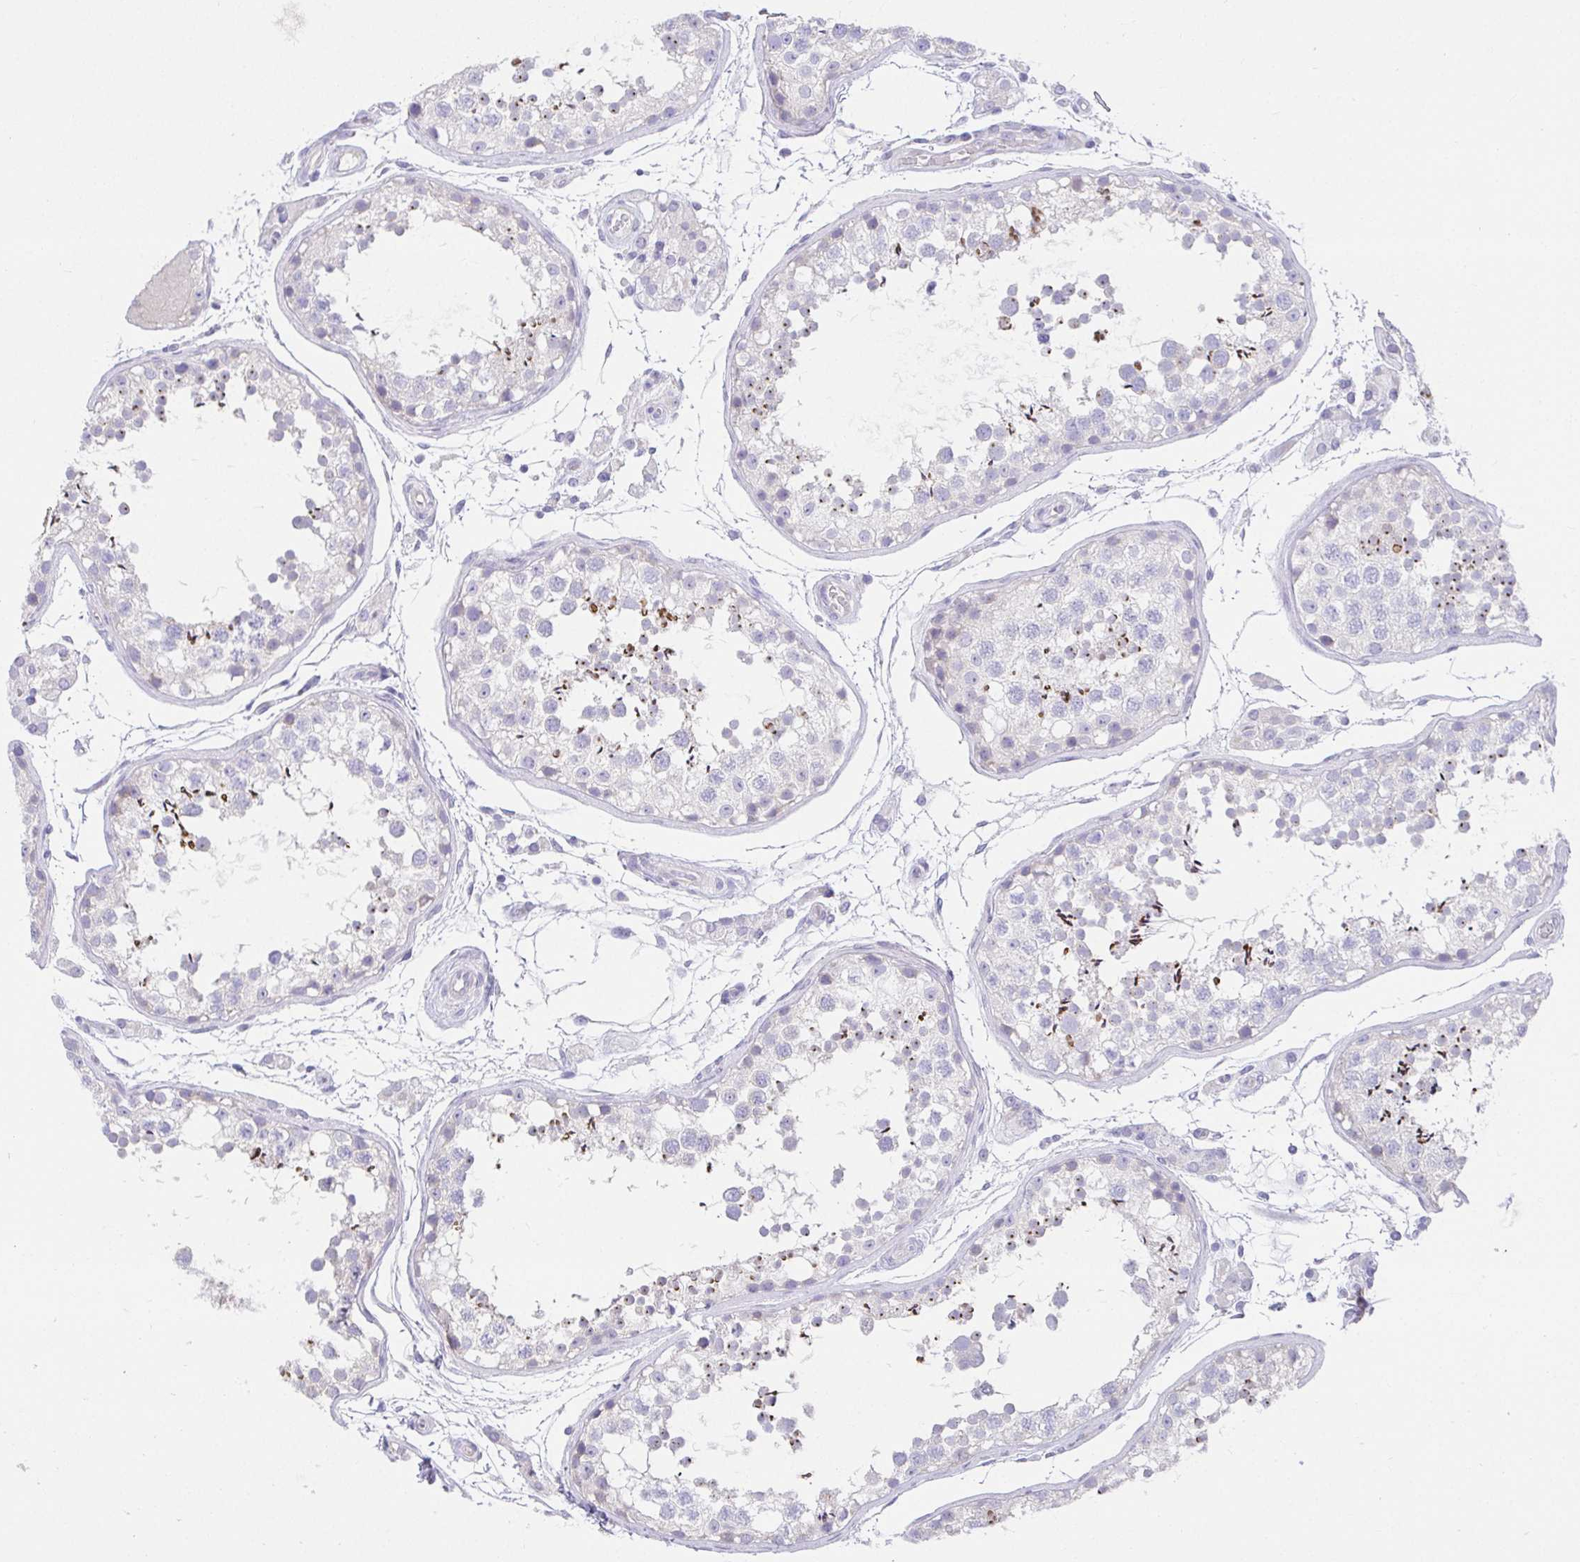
{"staining": {"intensity": "moderate", "quantity": "<25%", "location": "cytoplasmic/membranous"}, "tissue": "testis", "cell_type": "Cells in seminiferous ducts", "image_type": "normal", "snomed": [{"axis": "morphology", "description": "Normal tissue, NOS"}, {"axis": "topography", "description": "Testis"}], "caption": "An immunohistochemistry (IHC) micrograph of unremarkable tissue is shown. Protein staining in brown shows moderate cytoplasmic/membranous positivity in testis within cells in seminiferous ducts.", "gene": "VGLL1", "patient": {"sex": "male", "age": 29}}